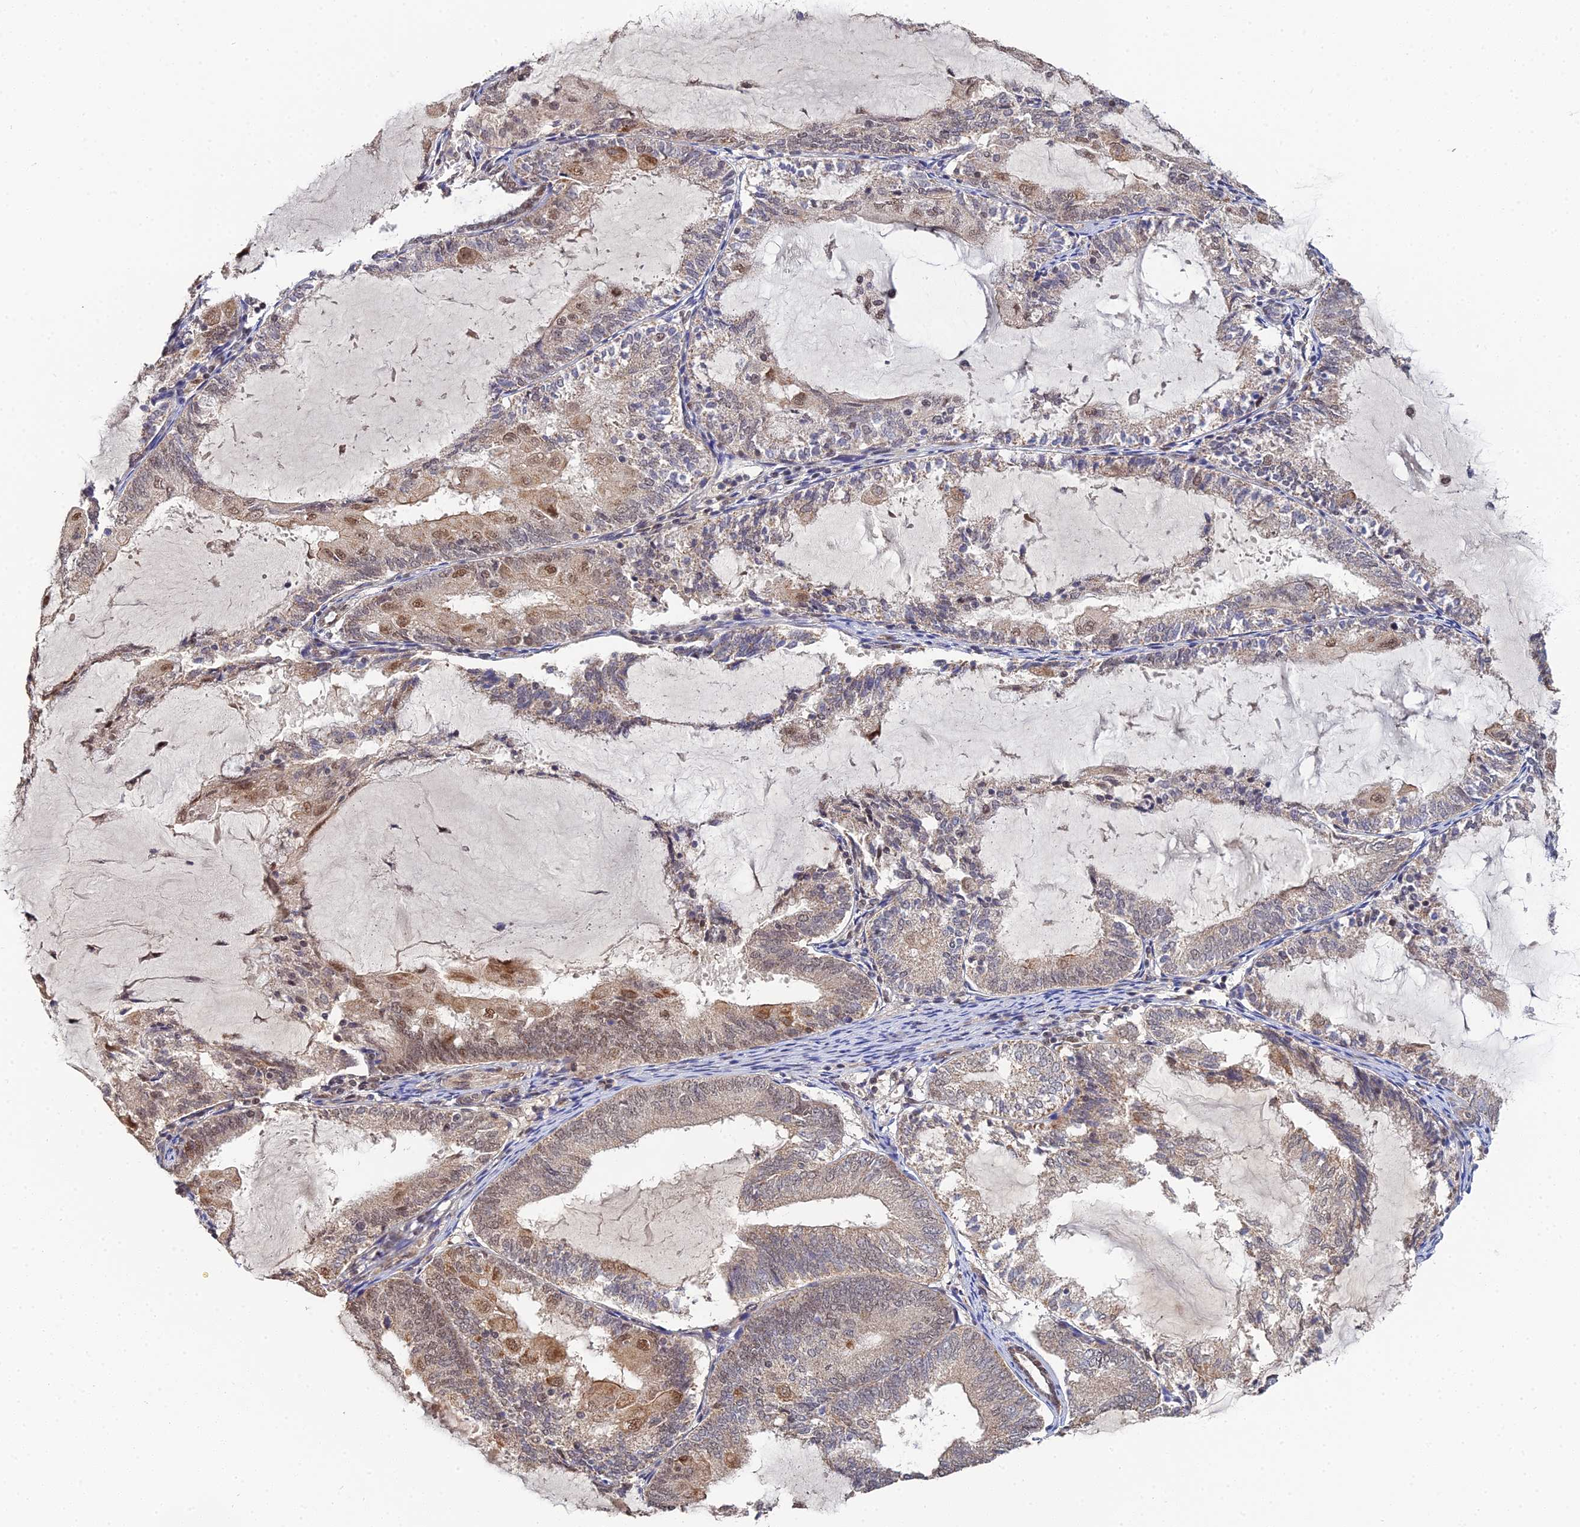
{"staining": {"intensity": "moderate", "quantity": "25%-75%", "location": "cytoplasmic/membranous,nuclear"}, "tissue": "endometrial cancer", "cell_type": "Tumor cells", "image_type": "cancer", "snomed": [{"axis": "morphology", "description": "Adenocarcinoma, NOS"}, {"axis": "topography", "description": "Endometrium"}], "caption": "Human adenocarcinoma (endometrial) stained for a protein (brown) demonstrates moderate cytoplasmic/membranous and nuclear positive expression in approximately 25%-75% of tumor cells.", "gene": "ERCC5", "patient": {"sex": "female", "age": 81}}